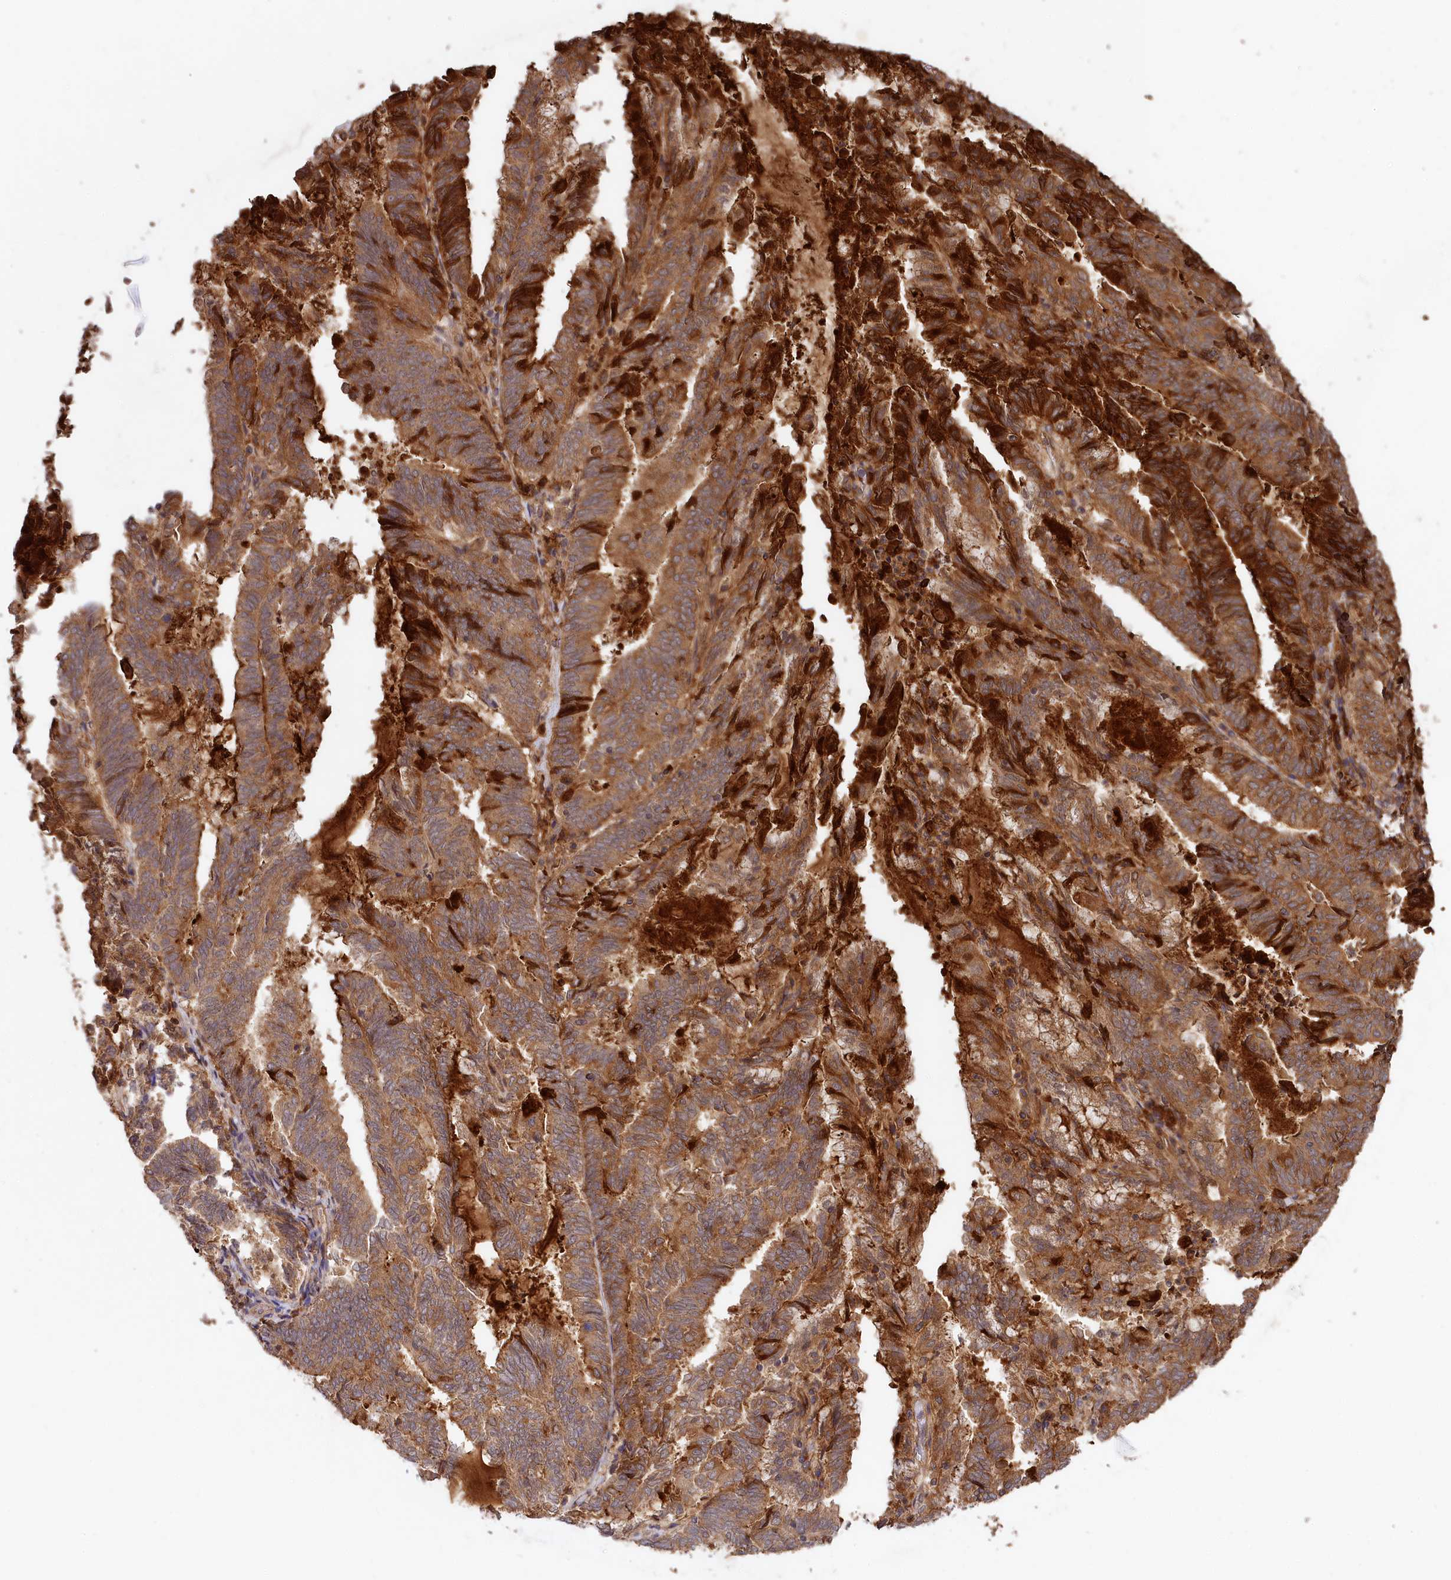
{"staining": {"intensity": "moderate", "quantity": ">75%", "location": "cytoplasmic/membranous"}, "tissue": "endometrial cancer", "cell_type": "Tumor cells", "image_type": "cancer", "snomed": [{"axis": "morphology", "description": "Adenocarcinoma, NOS"}, {"axis": "topography", "description": "Endometrium"}], "caption": "Endometrial cancer (adenocarcinoma) tissue reveals moderate cytoplasmic/membranous expression in approximately >75% of tumor cells, visualized by immunohistochemistry.", "gene": "MCF2L2", "patient": {"sex": "female", "age": 80}}